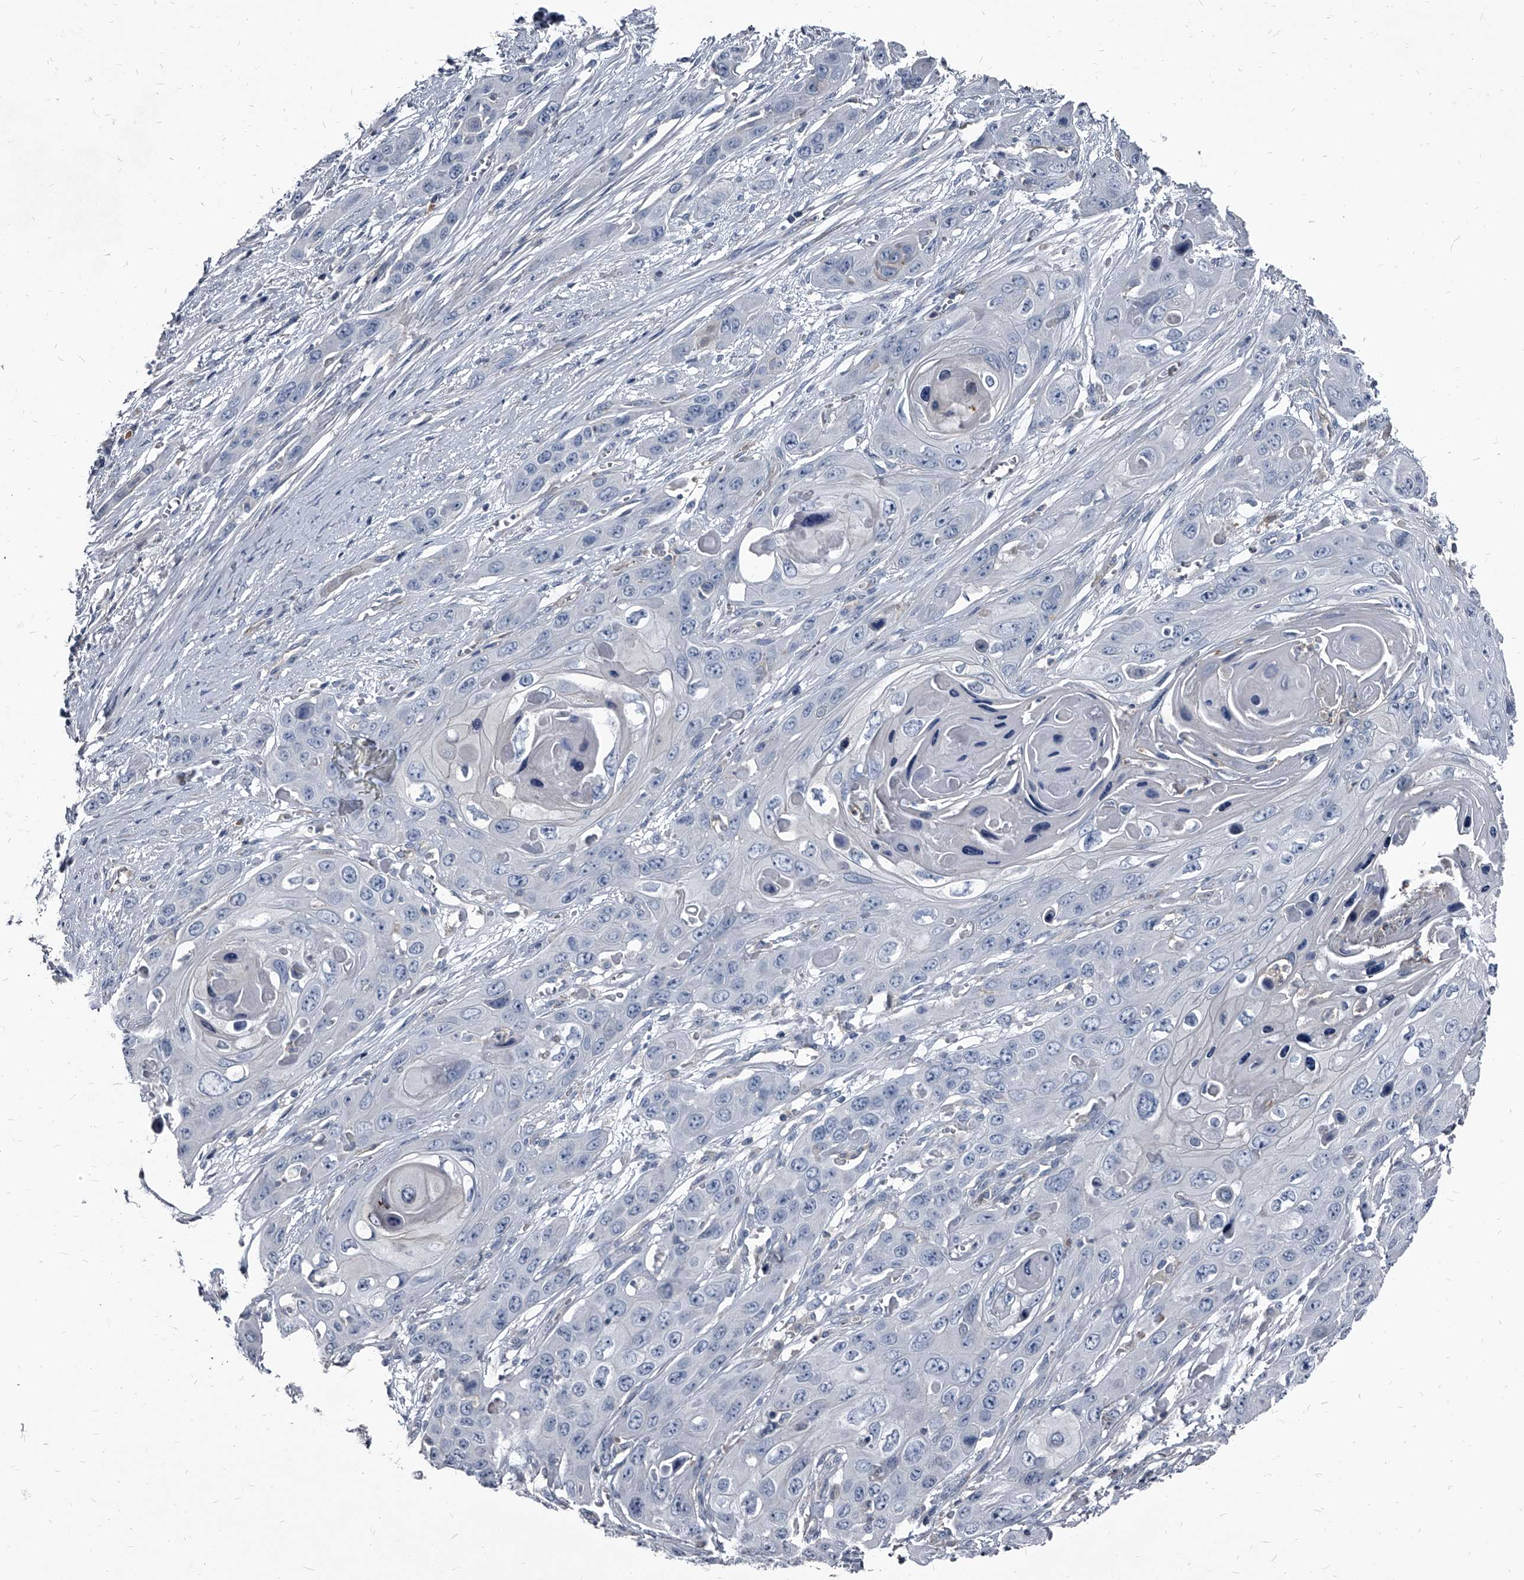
{"staining": {"intensity": "negative", "quantity": "none", "location": "none"}, "tissue": "skin cancer", "cell_type": "Tumor cells", "image_type": "cancer", "snomed": [{"axis": "morphology", "description": "Squamous cell carcinoma, NOS"}, {"axis": "topography", "description": "Skin"}], "caption": "Immunohistochemistry (IHC) of skin squamous cell carcinoma shows no expression in tumor cells.", "gene": "PGLYRP3", "patient": {"sex": "male", "age": 55}}